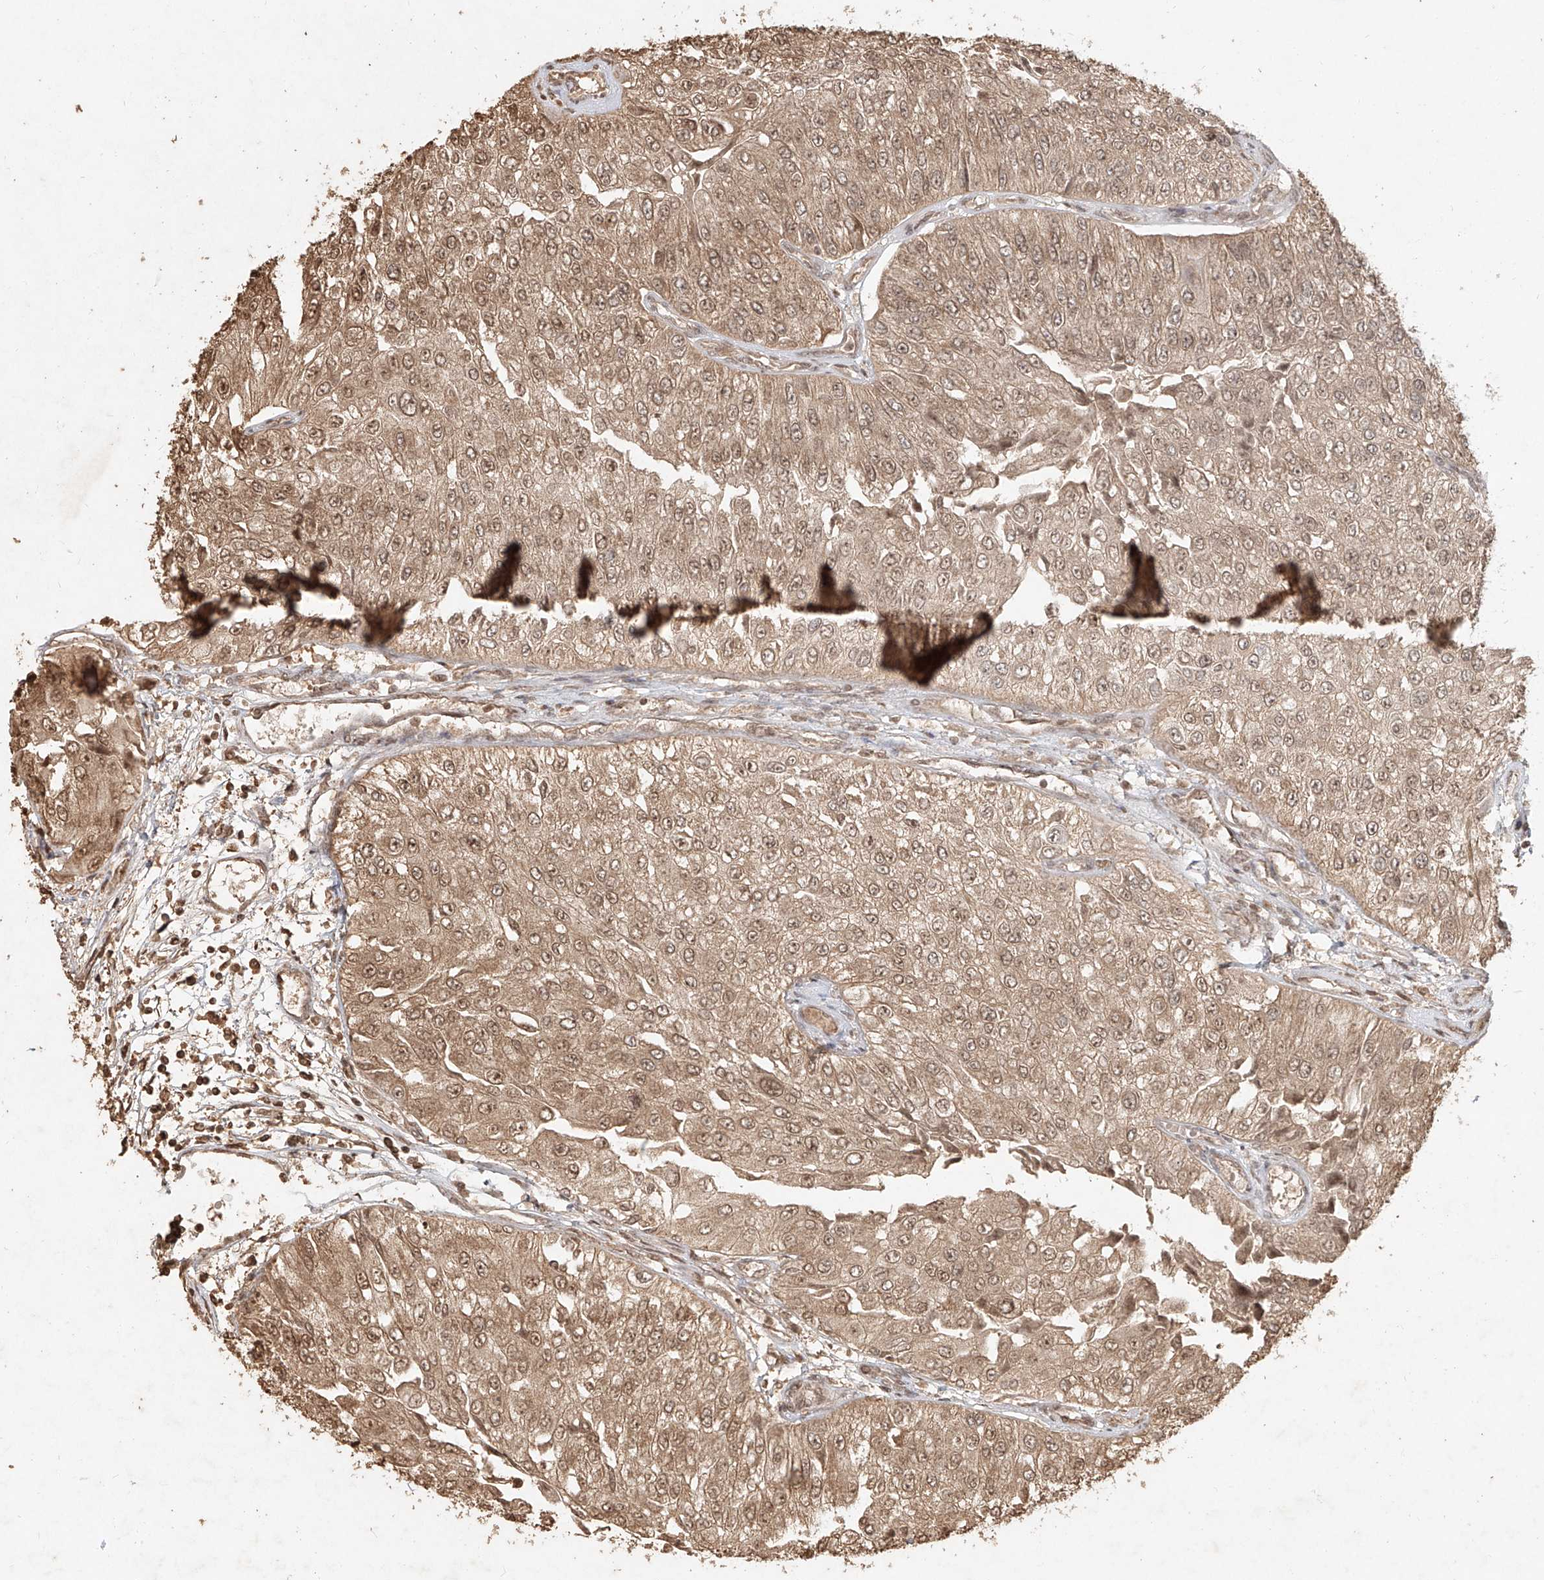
{"staining": {"intensity": "moderate", "quantity": ">75%", "location": "cytoplasmic/membranous,nuclear"}, "tissue": "urothelial cancer", "cell_type": "Tumor cells", "image_type": "cancer", "snomed": [{"axis": "morphology", "description": "Urothelial carcinoma, High grade"}, {"axis": "topography", "description": "Kidney"}, {"axis": "topography", "description": "Urinary bladder"}], "caption": "Immunohistochemical staining of urothelial cancer shows medium levels of moderate cytoplasmic/membranous and nuclear positivity in about >75% of tumor cells.", "gene": "UBE2K", "patient": {"sex": "male", "age": 77}}